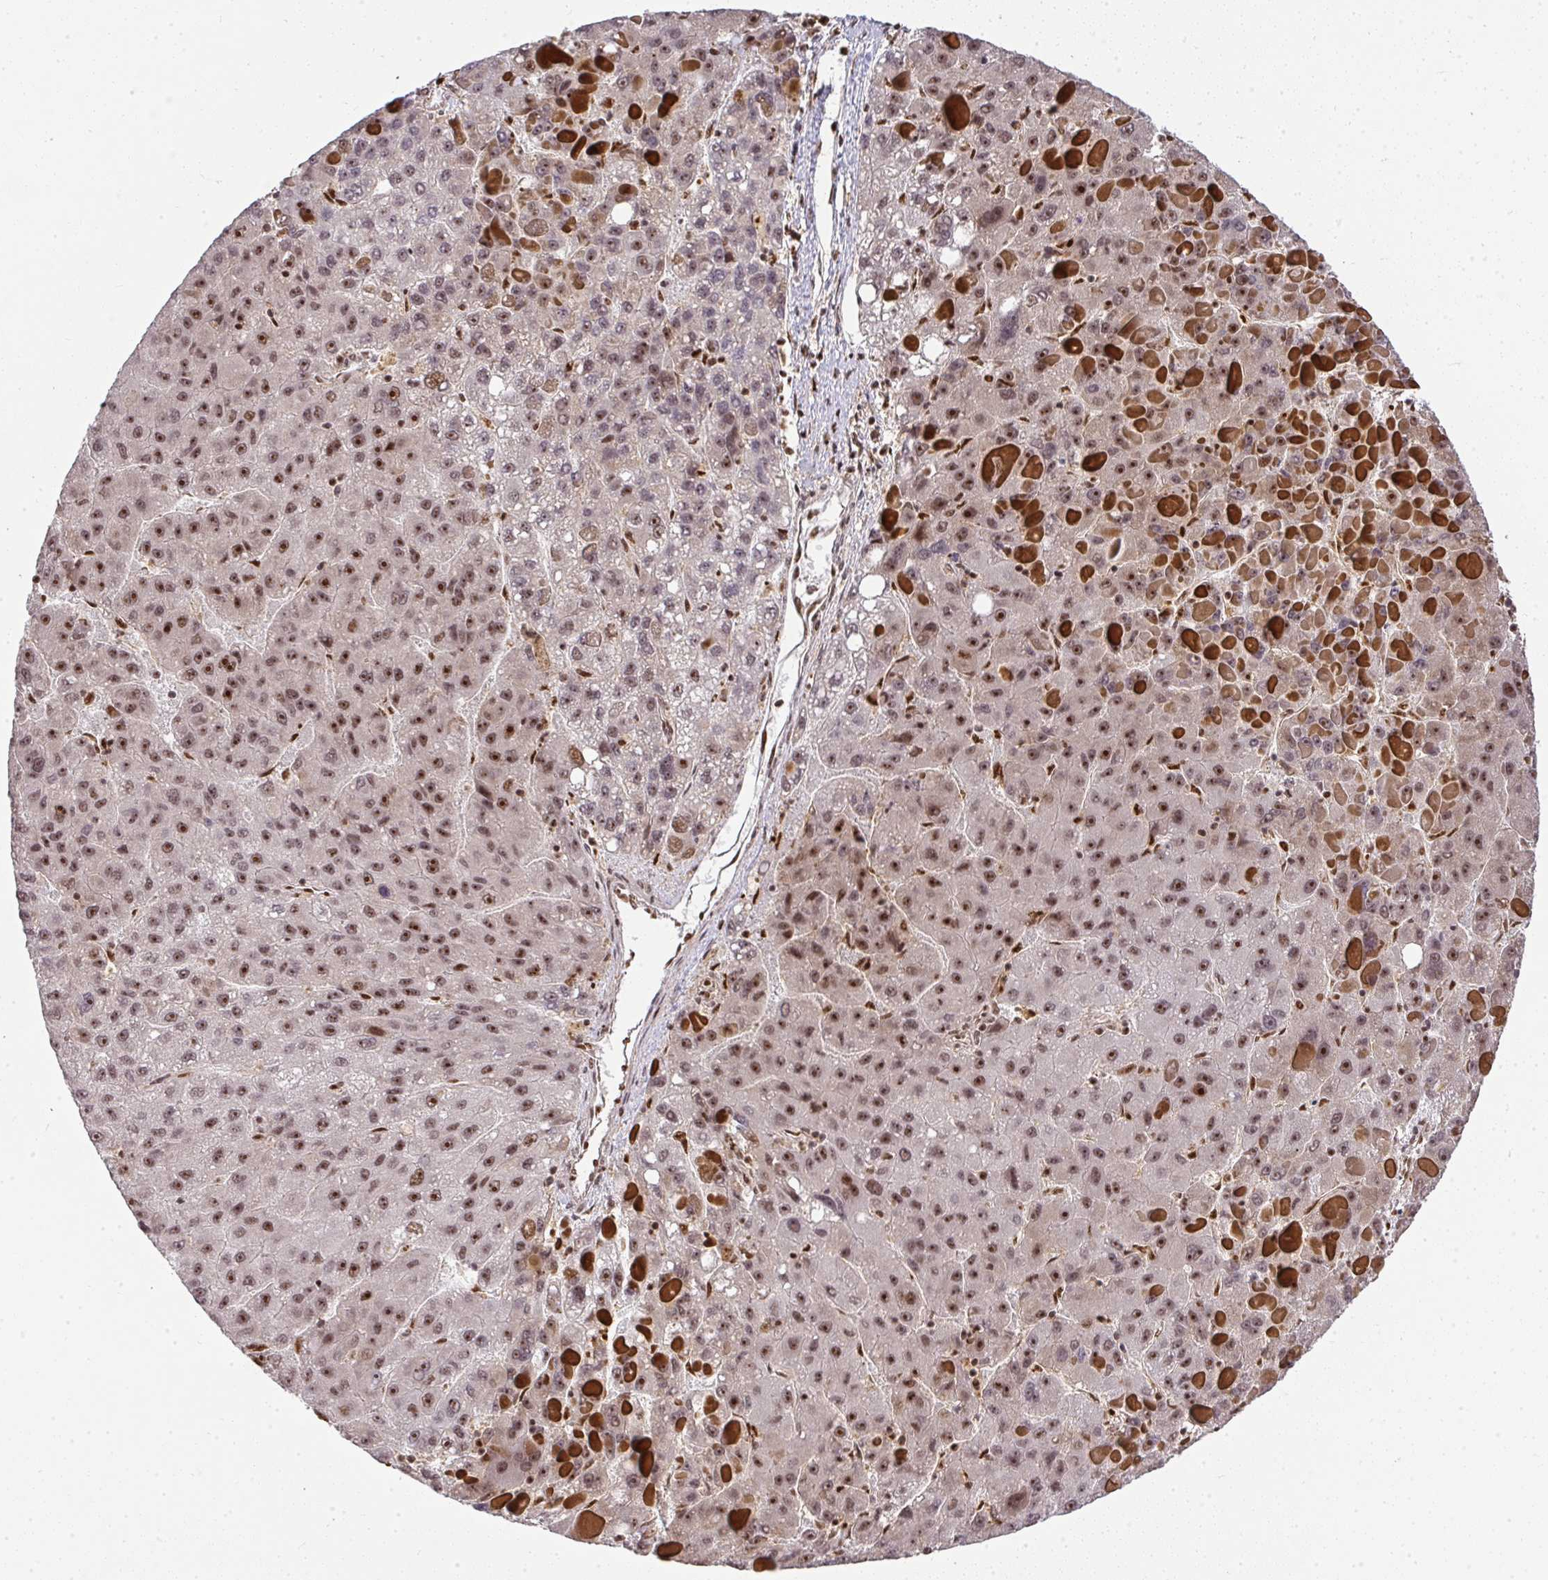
{"staining": {"intensity": "moderate", "quantity": ">75%", "location": "nuclear"}, "tissue": "liver cancer", "cell_type": "Tumor cells", "image_type": "cancer", "snomed": [{"axis": "morphology", "description": "Carcinoma, Hepatocellular, NOS"}, {"axis": "topography", "description": "Liver"}], "caption": "A brown stain highlights moderate nuclear positivity of a protein in liver cancer (hepatocellular carcinoma) tumor cells. The protein is stained brown, and the nuclei are stained in blue (DAB (3,3'-diaminobenzidine) IHC with brightfield microscopy, high magnification).", "gene": "U2AF1", "patient": {"sex": "female", "age": 82}}